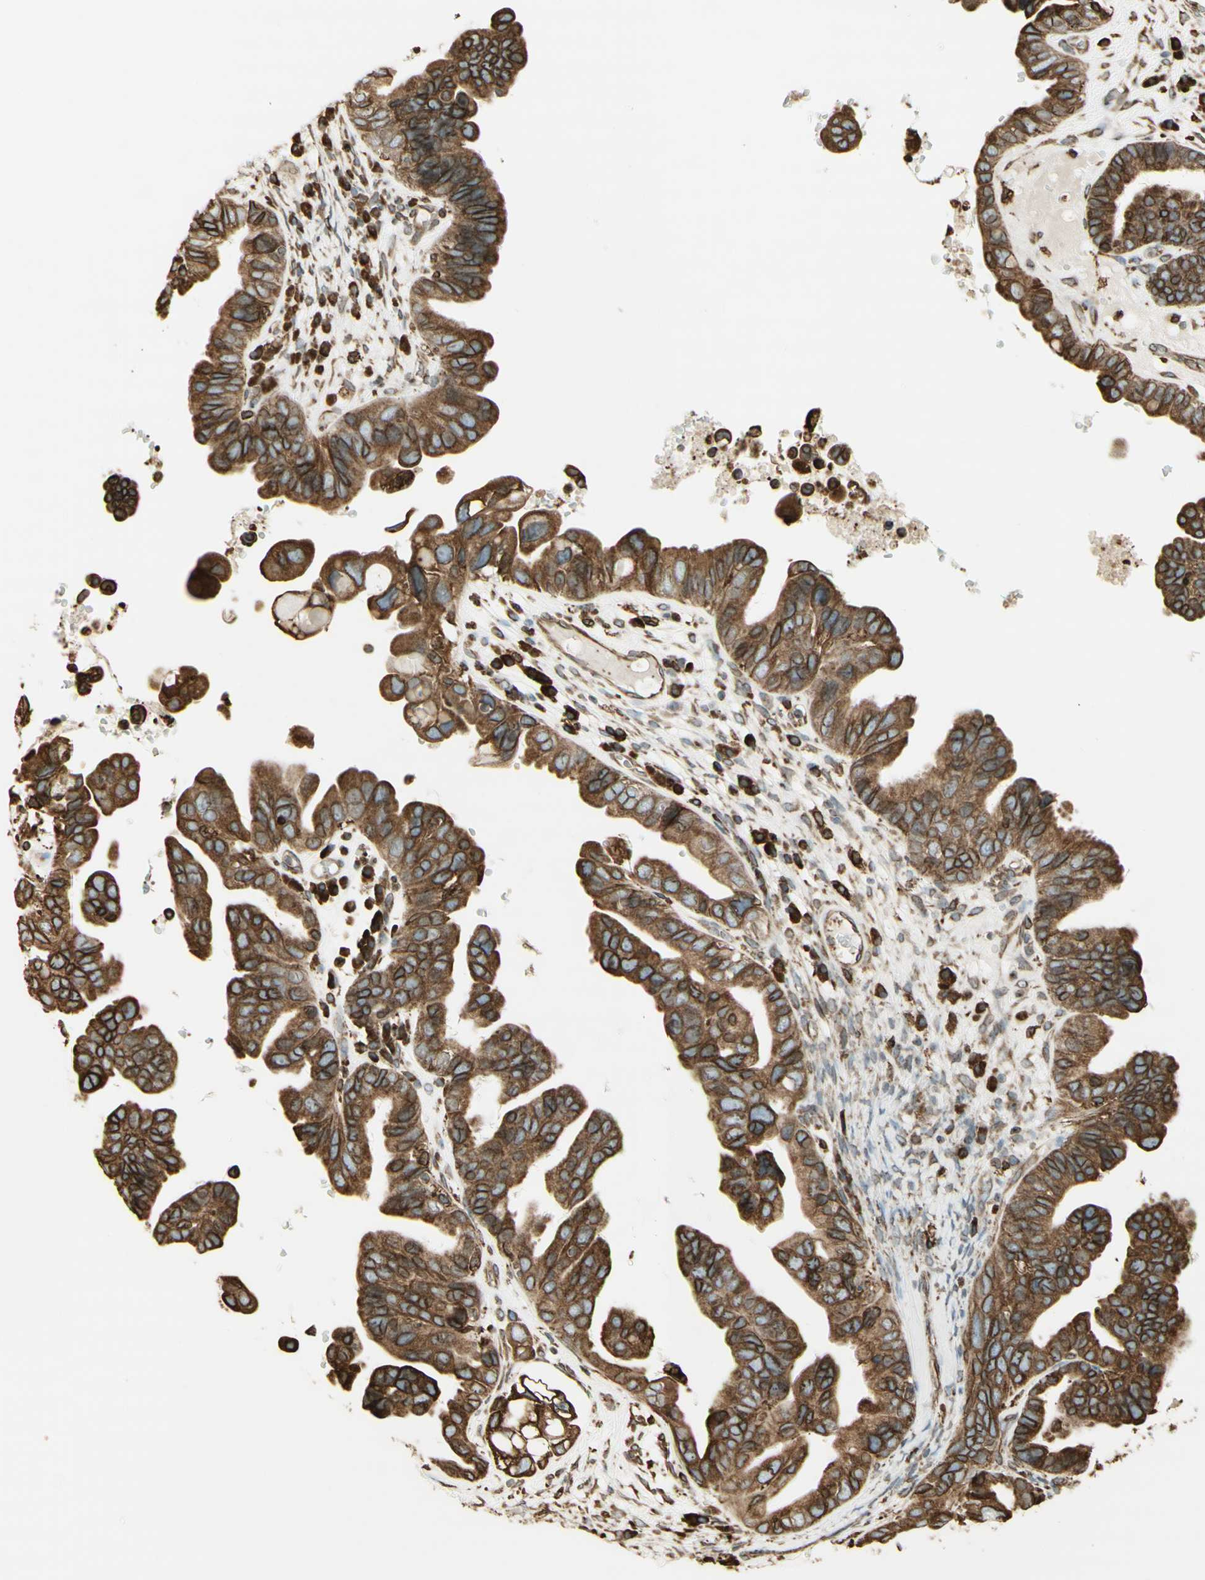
{"staining": {"intensity": "moderate", "quantity": ">75%", "location": "cytoplasmic/membranous"}, "tissue": "ovarian cancer", "cell_type": "Tumor cells", "image_type": "cancer", "snomed": [{"axis": "morphology", "description": "Cystadenocarcinoma, serous, NOS"}, {"axis": "topography", "description": "Ovary"}], "caption": "Protein analysis of ovarian serous cystadenocarcinoma tissue reveals moderate cytoplasmic/membranous staining in approximately >75% of tumor cells. (Stains: DAB (3,3'-diaminobenzidine) in brown, nuclei in blue, Microscopy: brightfield microscopy at high magnification).", "gene": "CANX", "patient": {"sex": "female", "age": 56}}